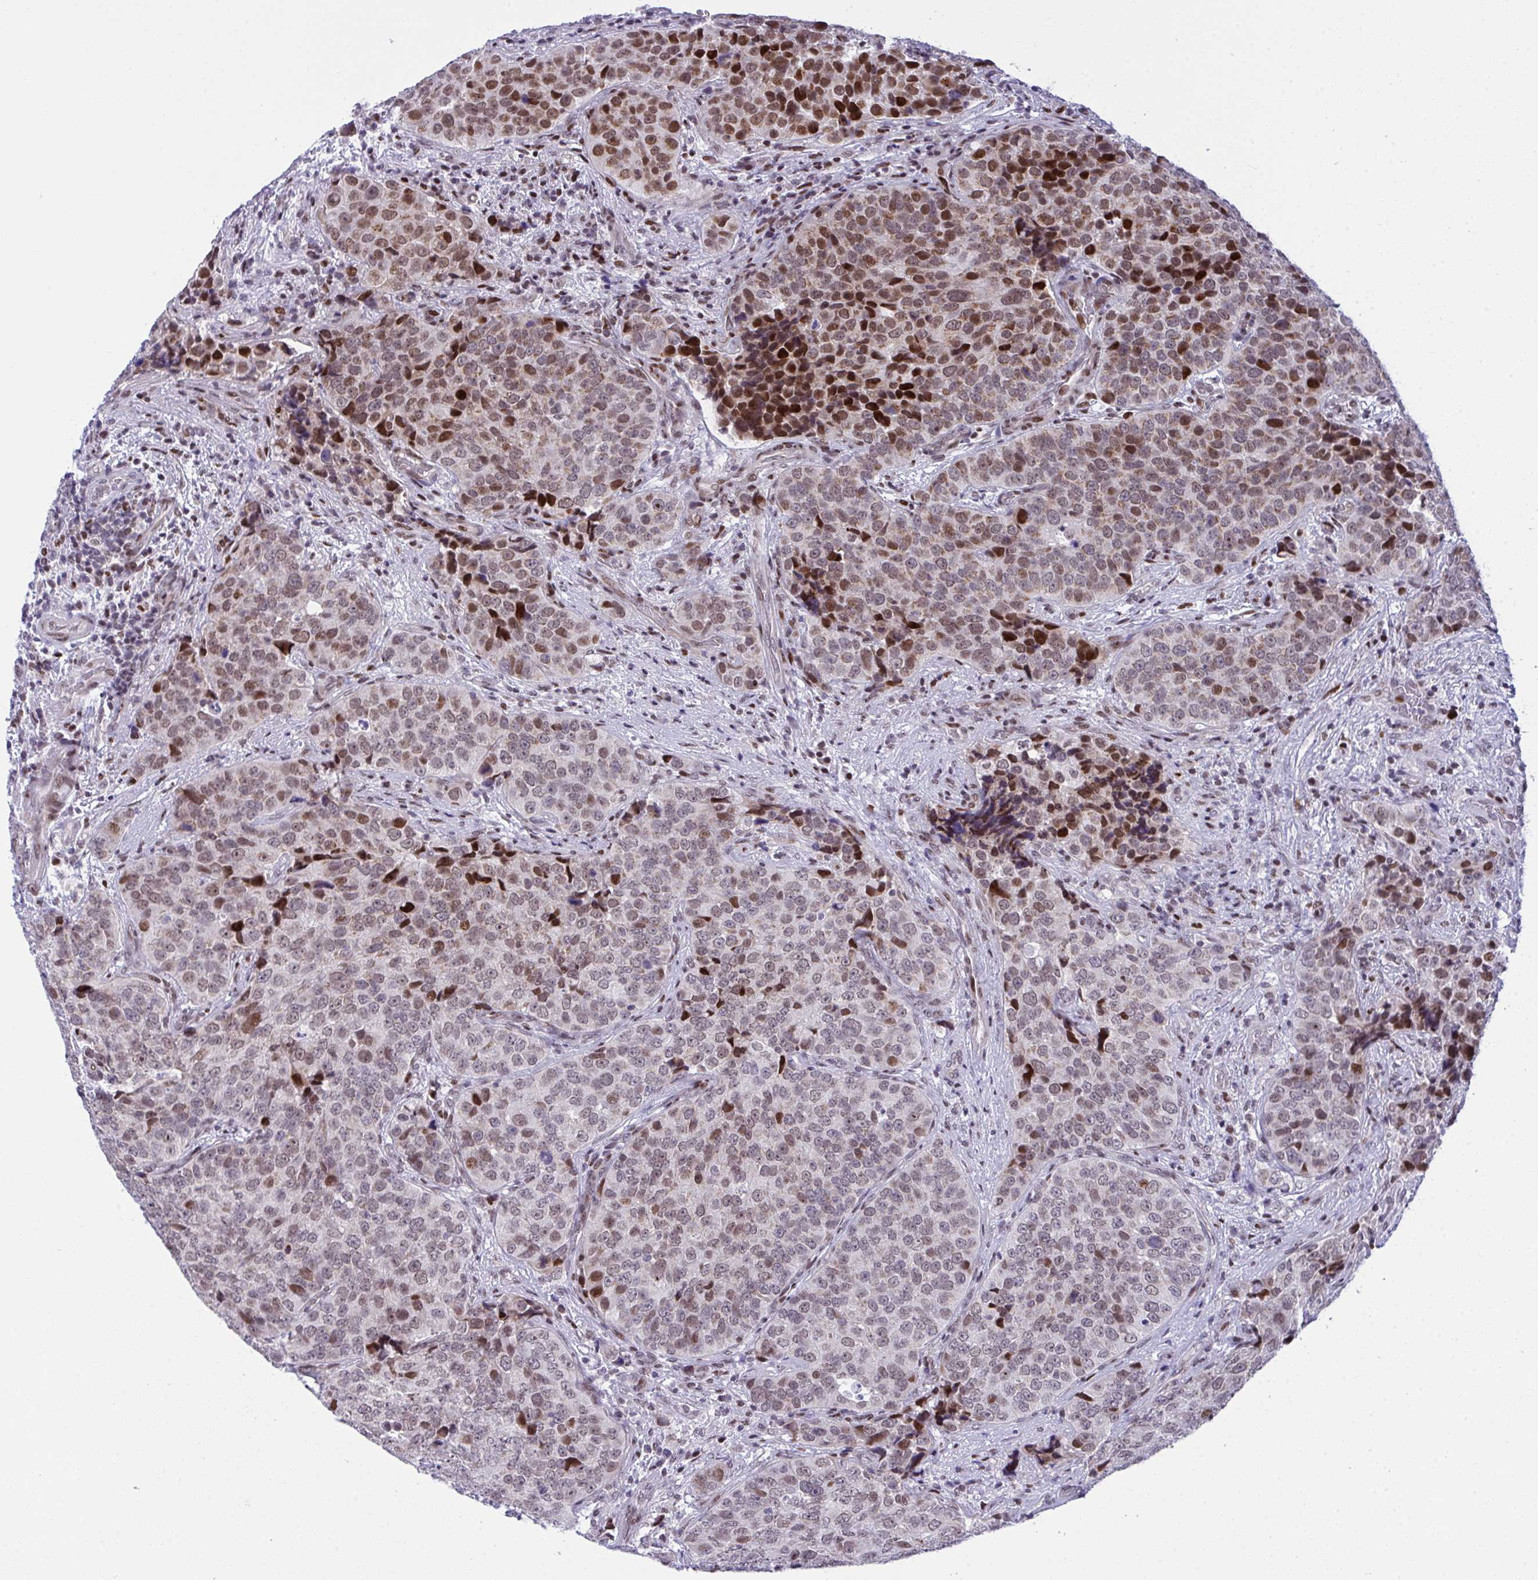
{"staining": {"intensity": "strong", "quantity": "<25%", "location": "nuclear"}, "tissue": "urothelial cancer", "cell_type": "Tumor cells", "image_type": "cancer", "snomed": [{"axis": "morphology", "description": "Urothelial carcinoma, NOS"}, {"axis": "topography", "description": "Urinary bladder"}], "caption": "Urothelial cancer stained for a protein displays strong nuclear positivity in tumor cells.", "gene": "ZFHX3", "patient": {"sex": "male", "age": 52}}